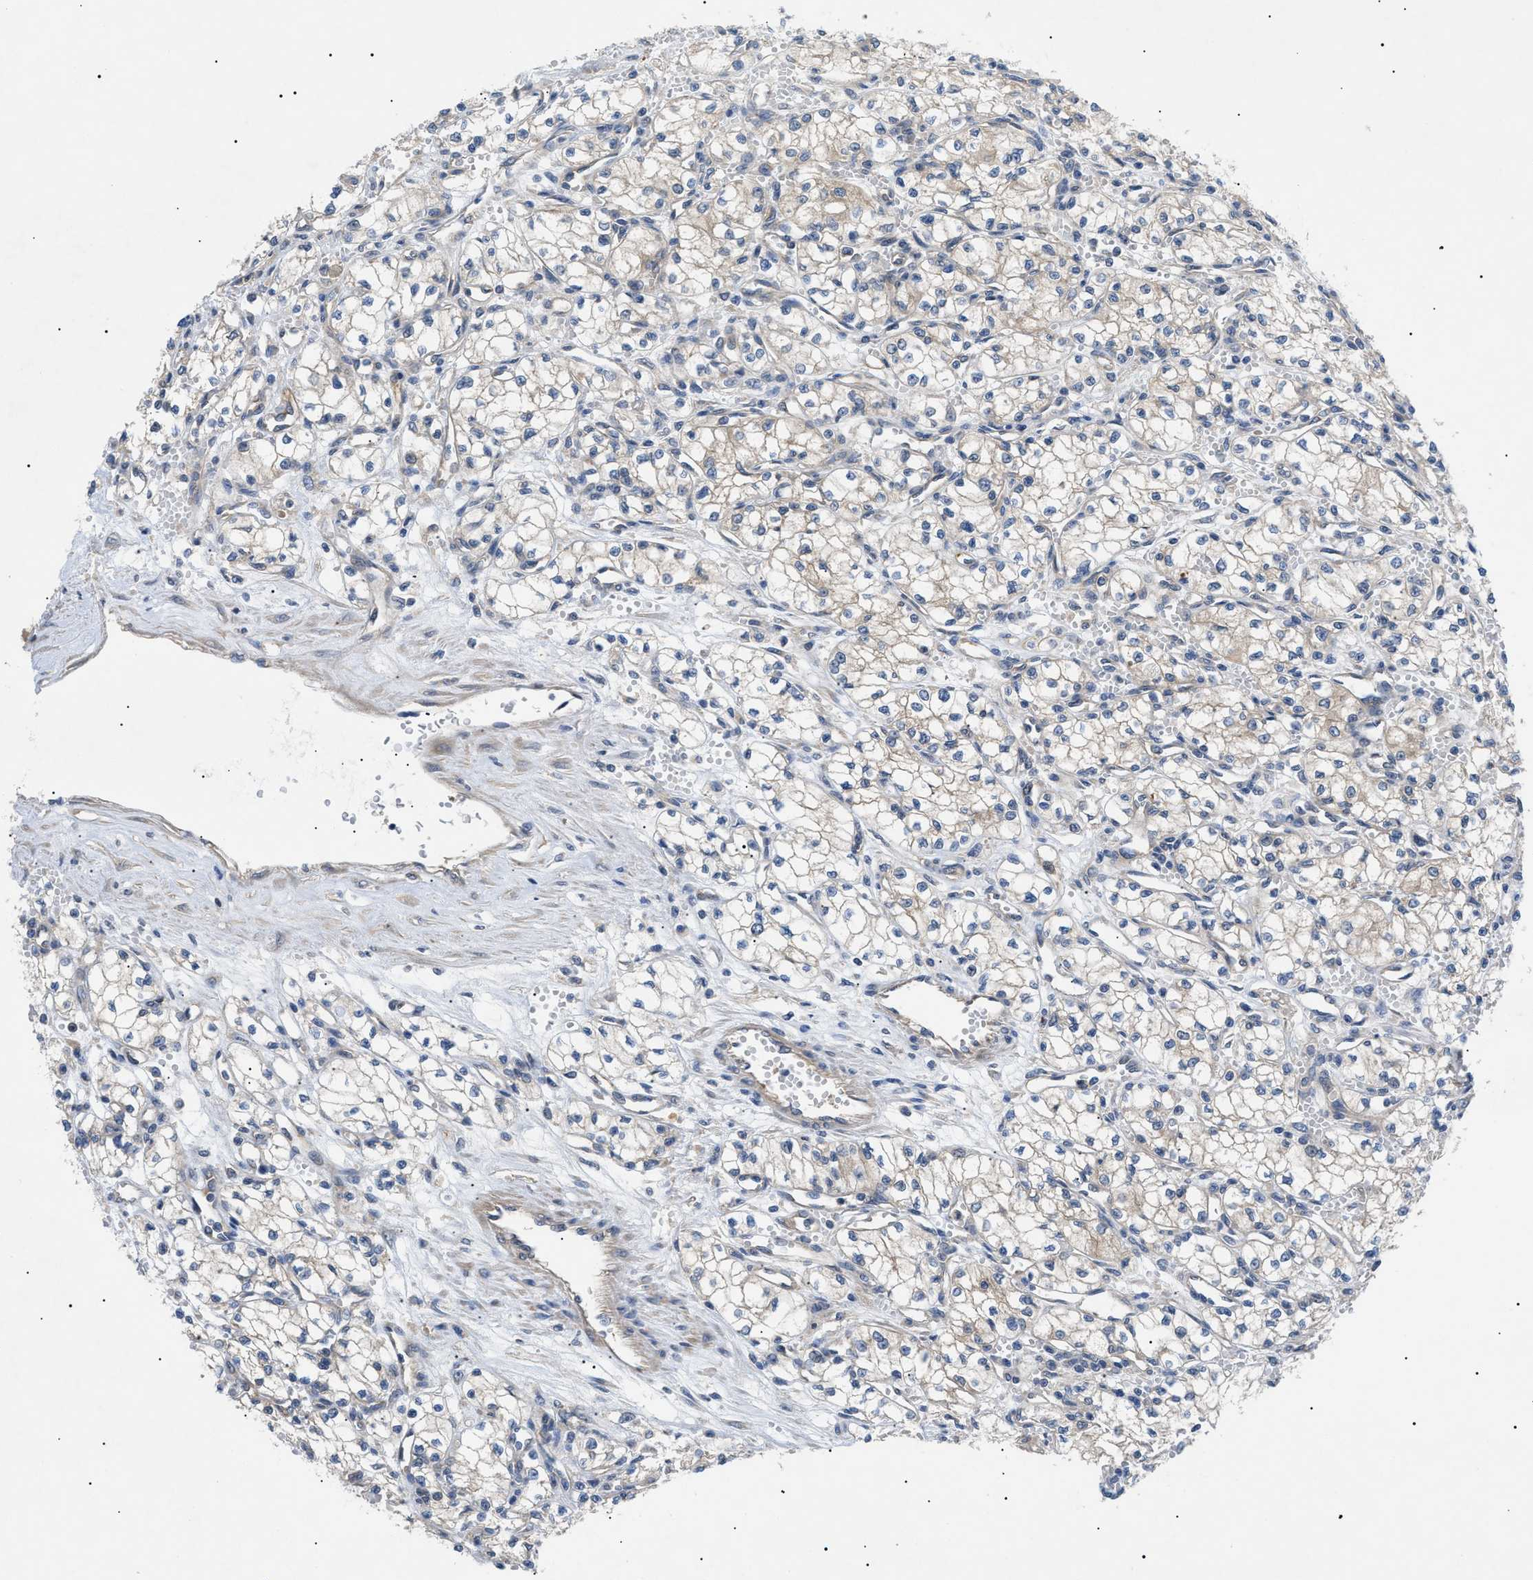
{"staining": {"intensity": "weak", "quantity": "<25%", "location": "cytoplasmic/membranous"}, "tissue": "renal cancer", "cell_type": "Tumor cells", "image_type": "cancer", "snomed": [{"axis": "morphology", "description": "Normal tissue, NOS"}, {"axis": "morphology", "description": "Adenocarcinoma, NOS"}, {"axis": "topography", "description": "Kidney"}], "caption": "This is a histopathology image of immunohistochemistry staining of adenocarcinoma (renal), which shows no expression in tumor cells. The staining is performed using DAB brown chromogen with nuclei counter-stained in using hematoxylin.", "gene": "RIPK1", "patient": {"sex": "male", "age": 59}}